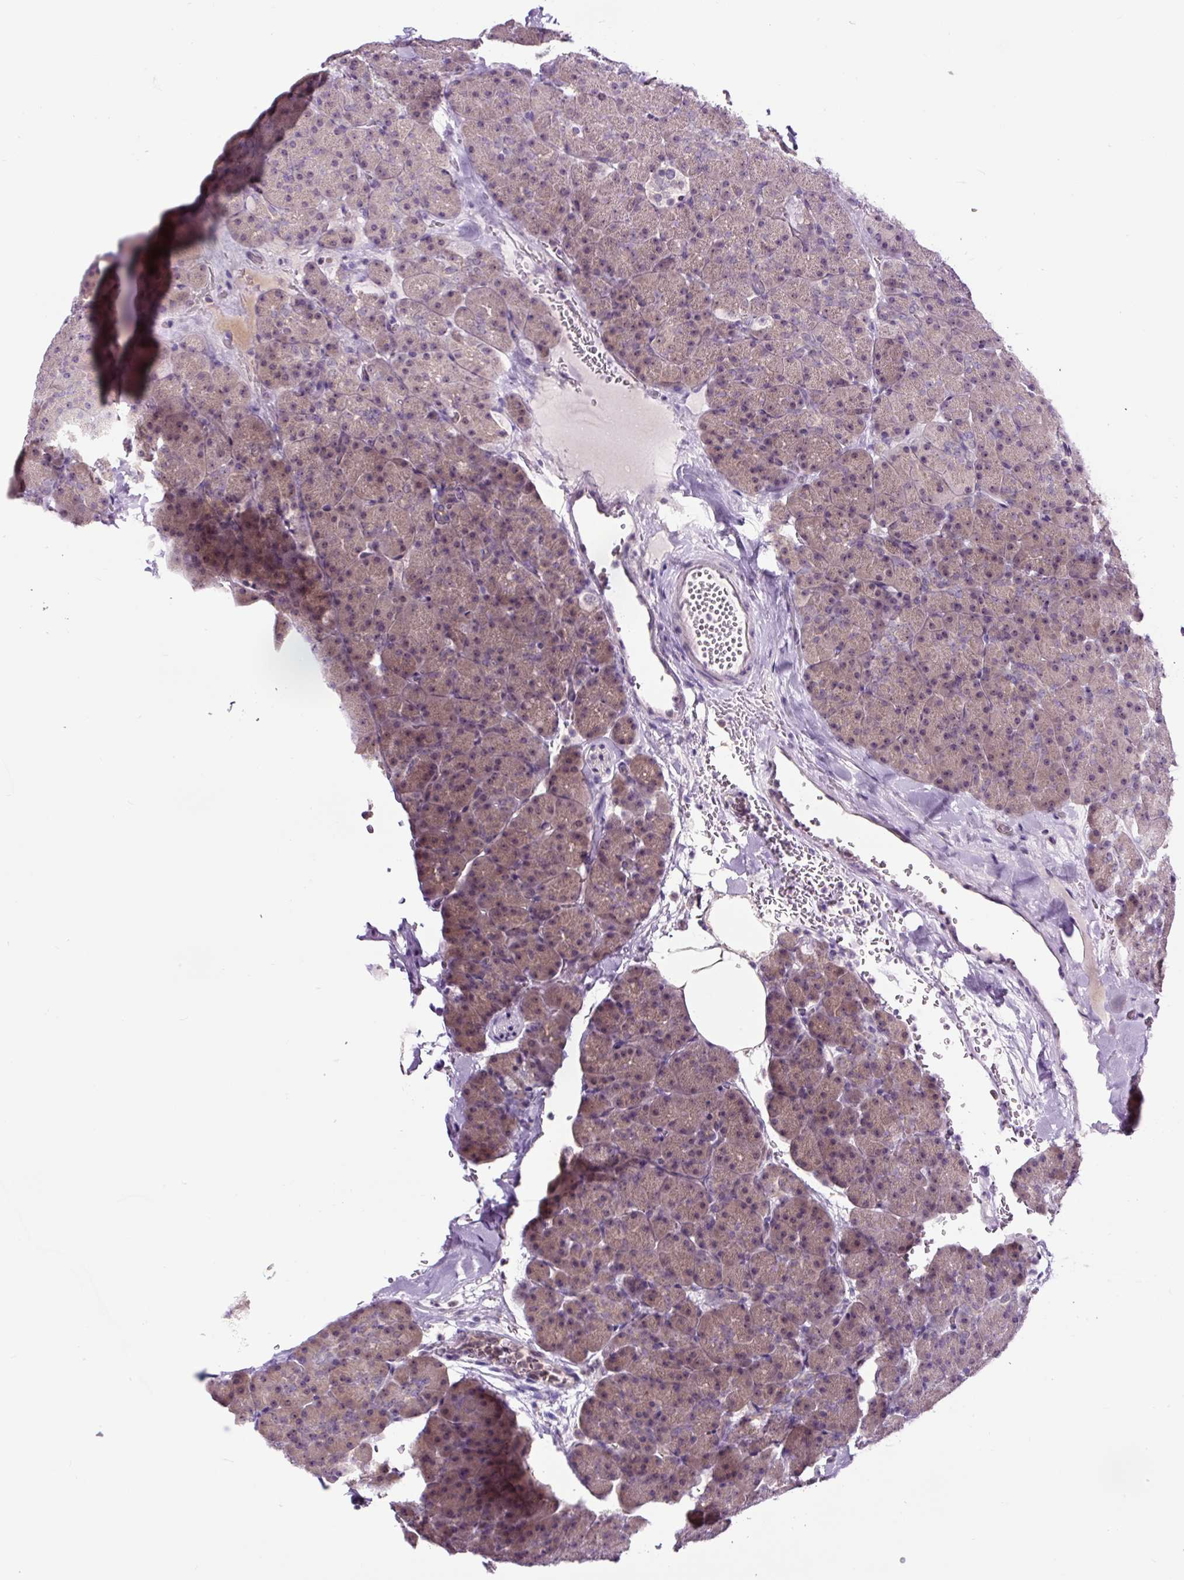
{"staining": {"intensity": "weak", "quantity": ">75%", "location": "cytoplasmic/membranous,nuclear"}, "tissue": "pancreas", "cell_type": "Exocrine glandular cells", "image_type": "normal", "snomed": [{"axis": "morphology", "description": "Normal tissue, NOS"}, {"axis": "topography", "description": "Pancreas"}], "caption": "Immunohistochemical staining of unremarkable human pancreas exhibits >75% levels of weak cytoplasmic/membranous,nuclear protein expression in about >75% of exocrine glandular cells. (DAB IHC with brightfield microscopy, high magnification).", "gene": "NOM1", "patient": {"sex": "male", "age": 36}}